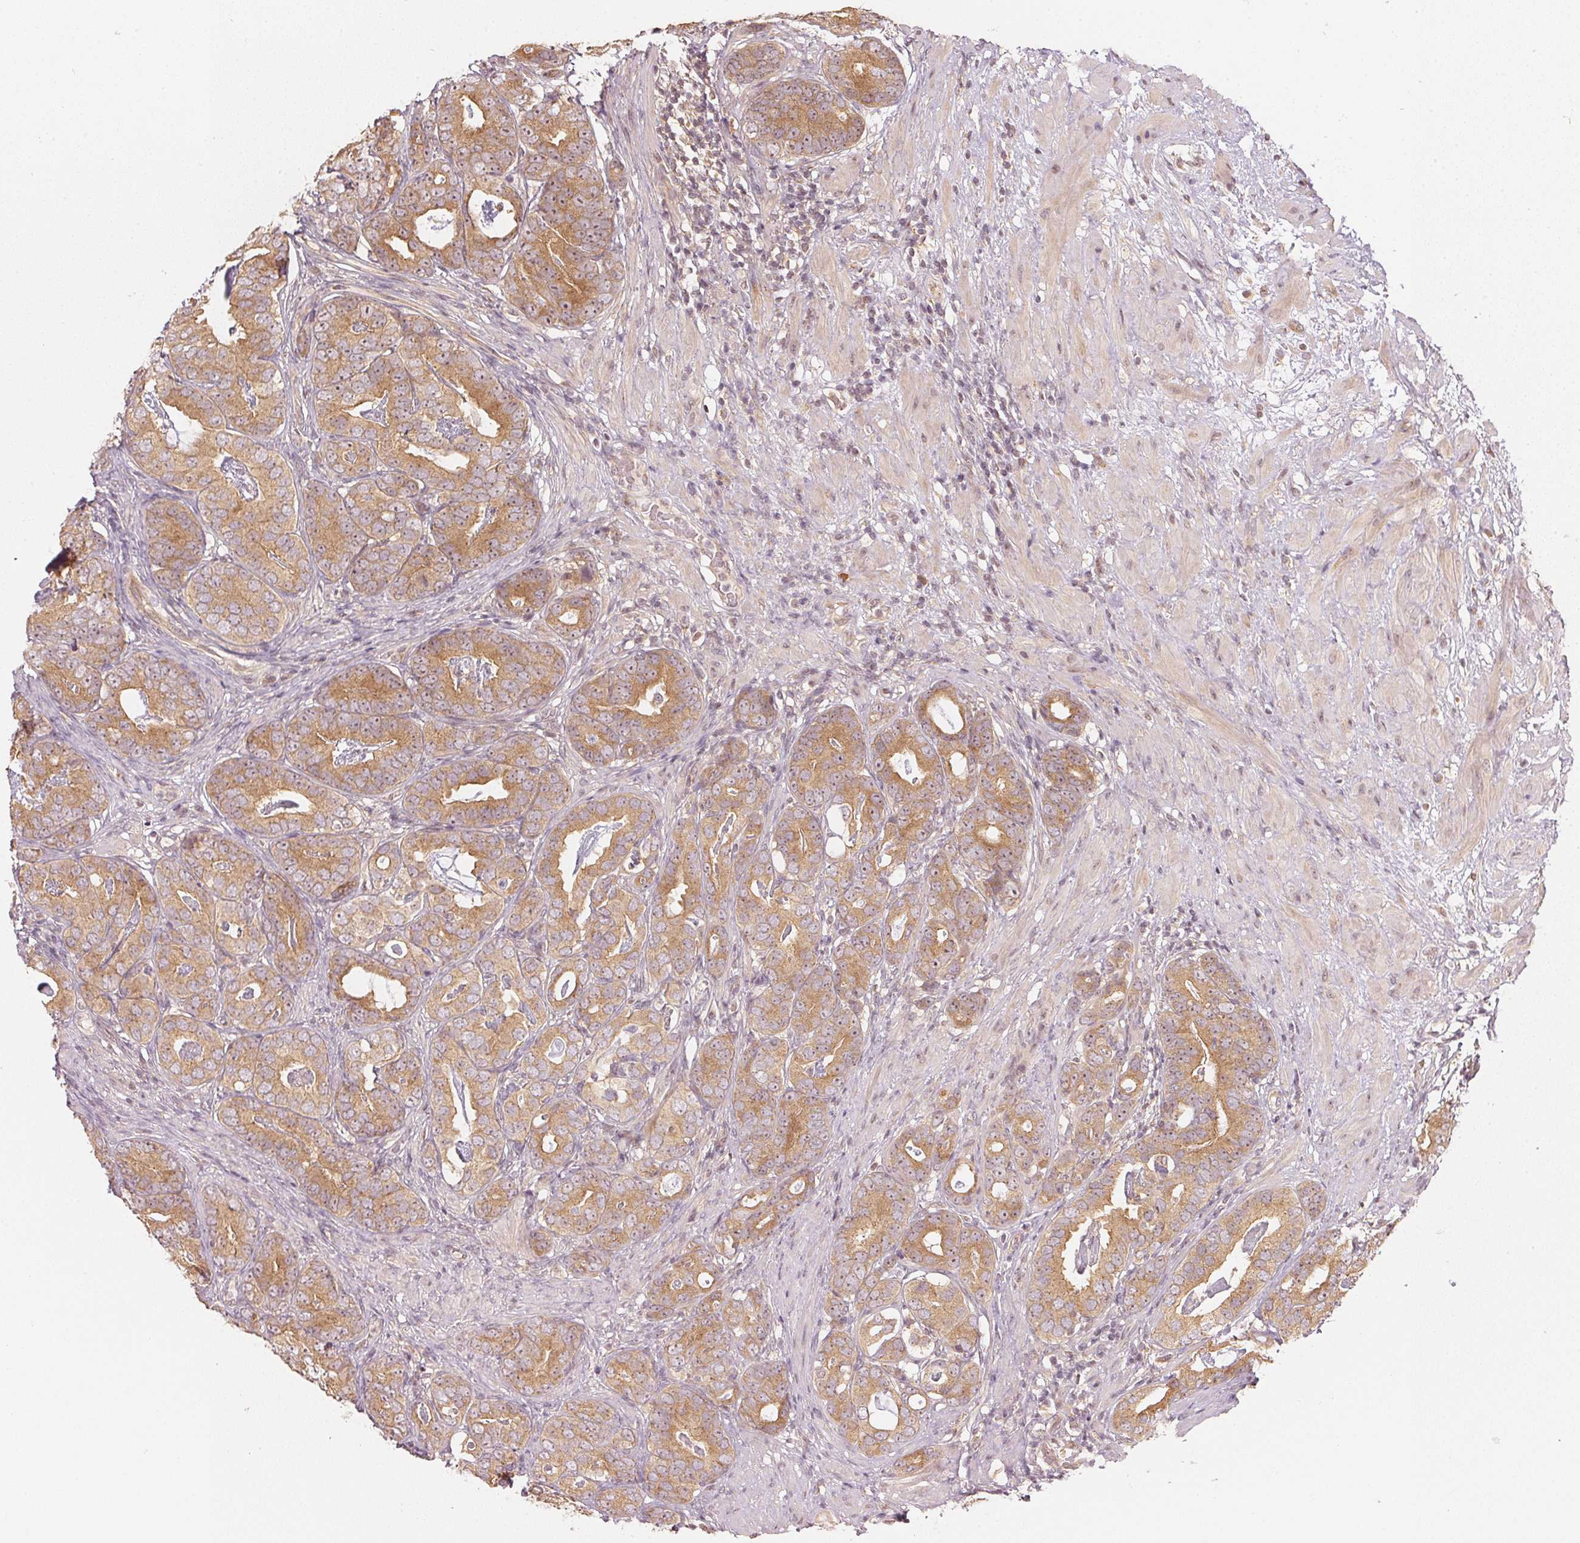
{"staining": {"intensity": "moderate", "quantity": ">75%", "location": "cytoplasmic/membranous"}, "tissue": "prostate cancer", "cell_type": "Tumor cells", "image_type": "cancer", "snomed": [{"axis": "morphology", "description": "Adenocarcinoma, Low grade"}, {"axis": "topography", "description": "Prostate and seminal vesicle, NOS"}], "caption": "Moderate cytoplasmic/membranous protein staining is identified in approximately >75% of tumor cells in prostate low-grade adenocarcinoma.", "gene": "WDR54", "patient": {"sex": "male", "age": 71}}